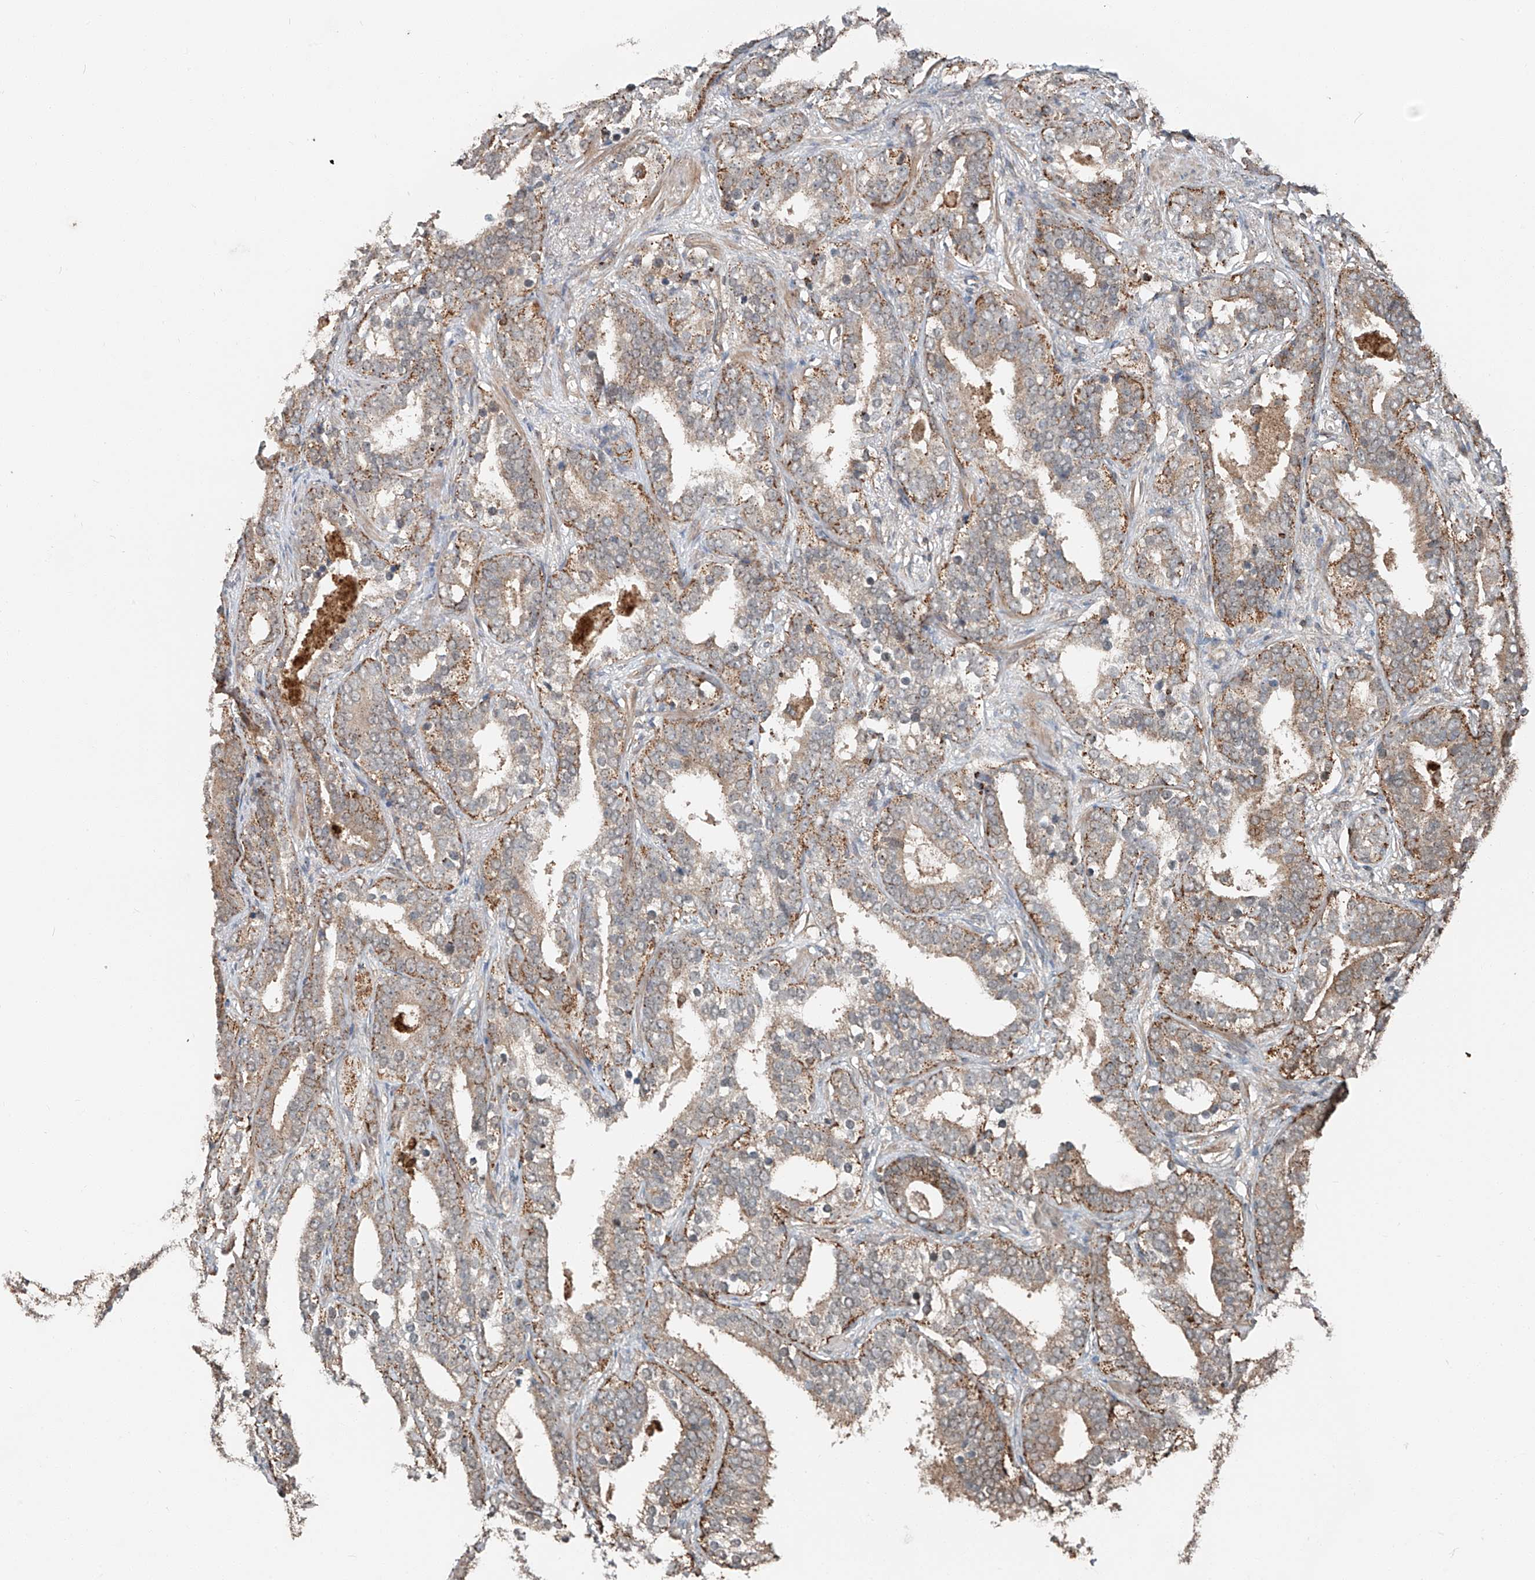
{"staining": {"intensity": "moderate", "quantity": ">75%", "location": "cytoplasmic/membranous"}, "tissue": "prostate cancer", "cell_type": "Tumor cells", "image_type": "cancer", "snomed": [{"axis": "morphology", "description": "Adenocarcinoma, High grade"}, {"axis": "topography", "description": "Prostate"}], "caption": "This image reveals prostate cancer (adenocarcinoma (high-grade)) stained with immunohistochemistry (IHC) to label a protein in brown. The cytoplasmic/membranous of tumor cells show moderate positivity for the protein. Nuclei are counter-stained blue.", "gene": "CEP162", "patient": {"sex": "male", "age": 62}}